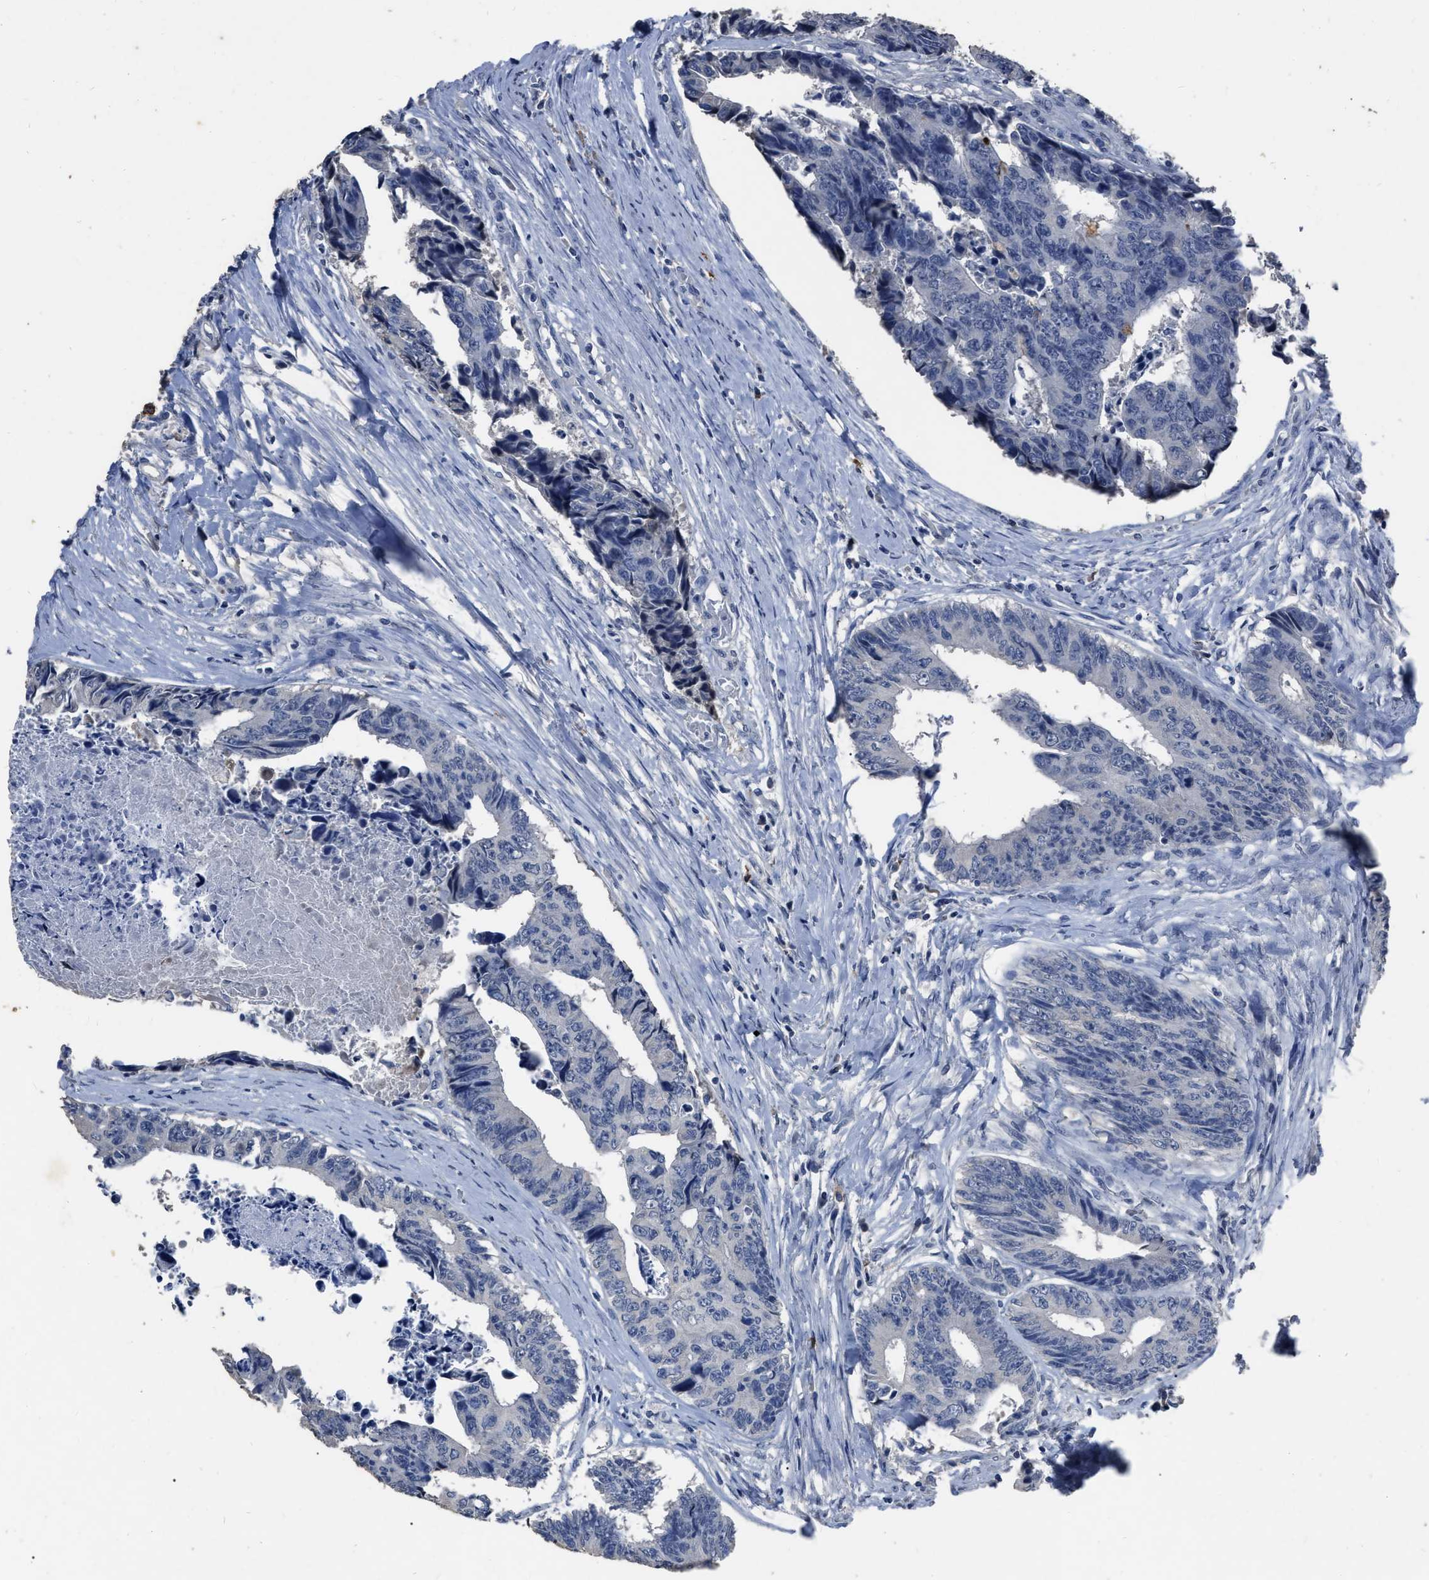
{"staining": {"intensity": "negative", "quantity": "none", "location": "none"}, "tissue": "colorectal cancer", "cell_type": "Tumor cells", "image_type": "cancer", "snomed": [{"axis": "morphology", "description": "Adenocarcinoma, NOS"}, {"axis": "topography", "description": "Rectum"}], "caption": "There is no significant positivity in tumor cells of colorectal cancer.", "gene": "HABP2", "patient": {"sex": "male", "age": 84}}